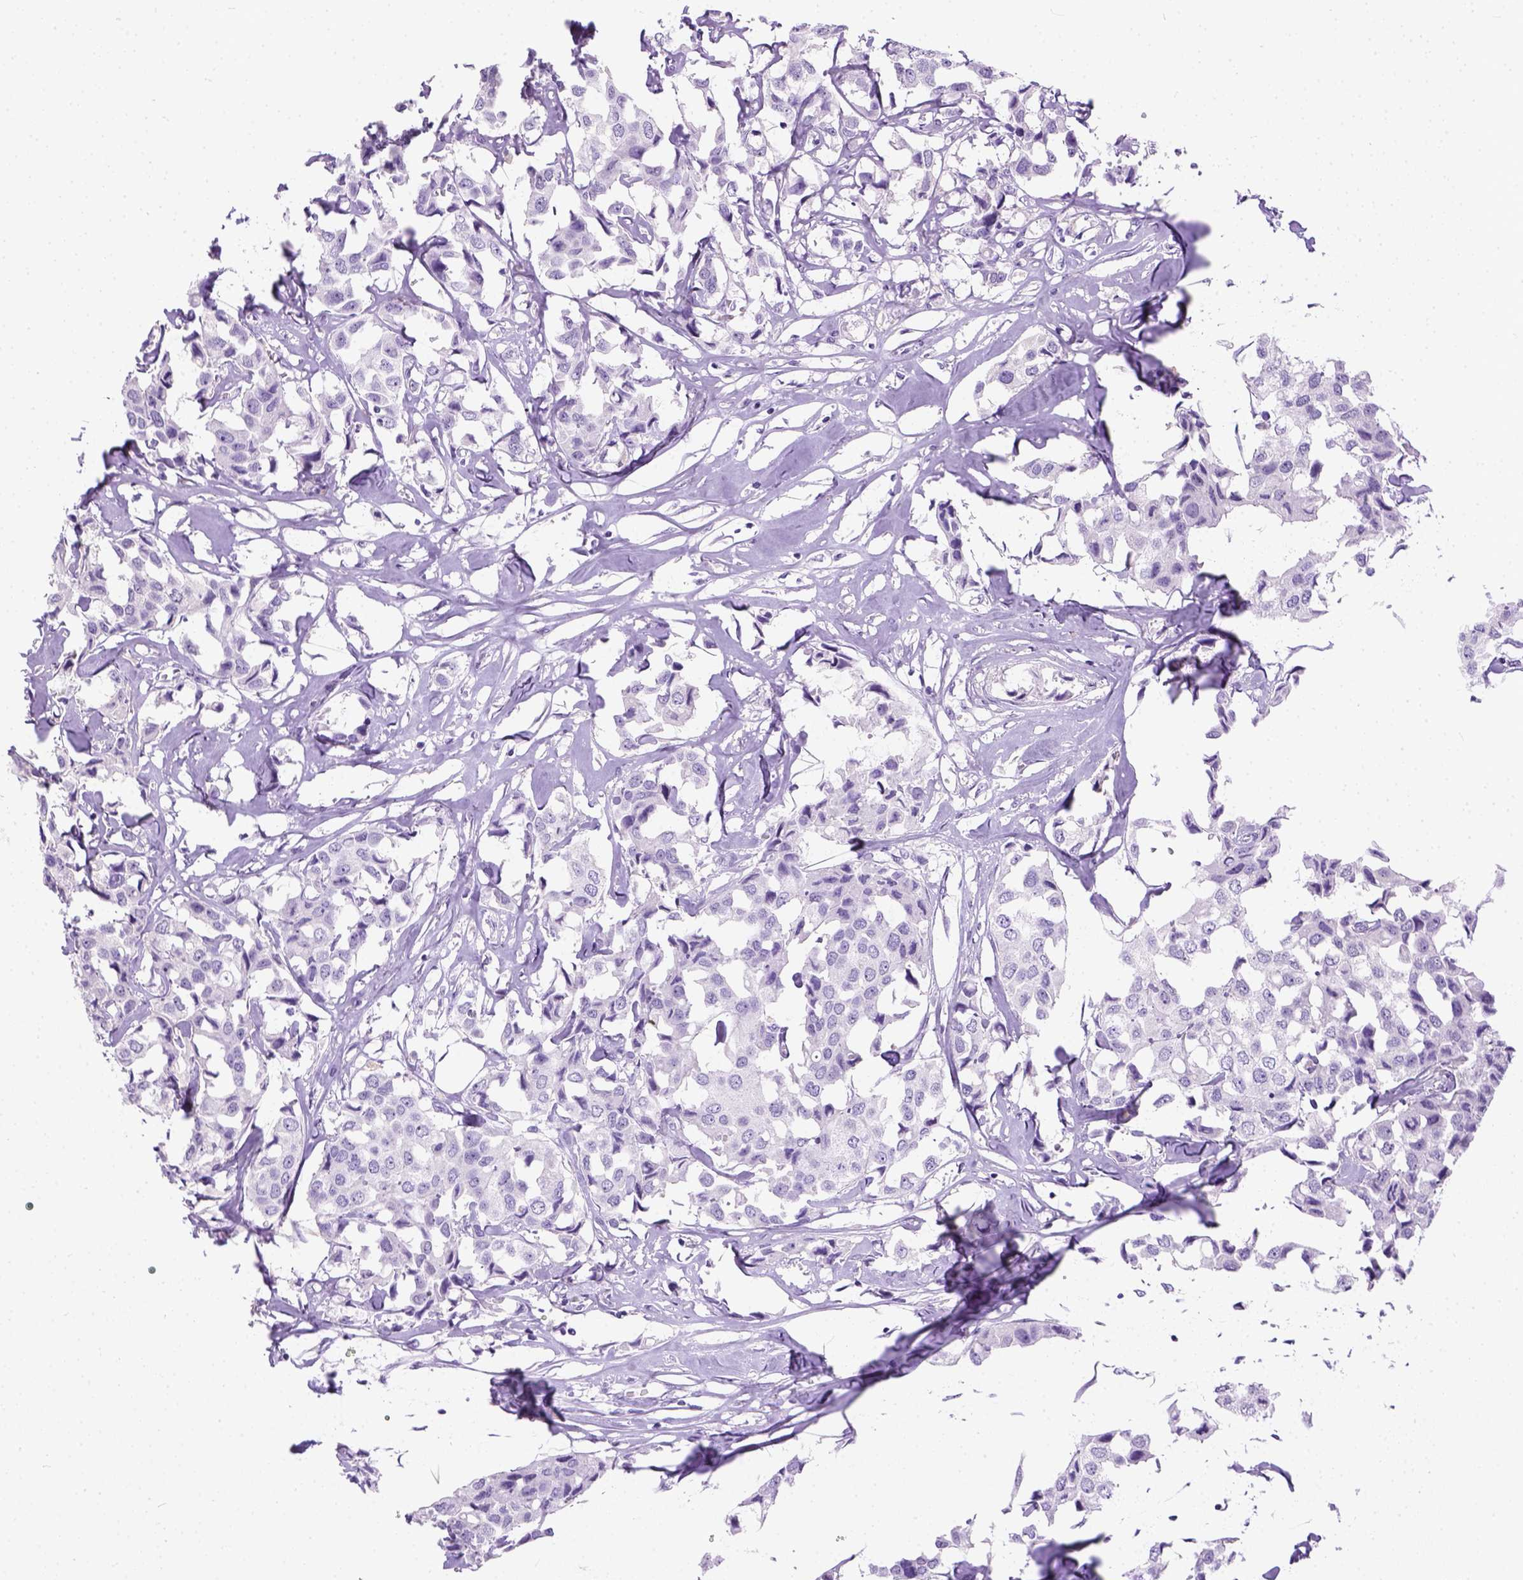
{"staining": {"intensity": "negative", "quantity": "none", "location": "none"}, "tissue": "breast cancer", "cell_type": "Tumor cells", "image_type": "cancer", "snomed": [{"axis": "morphology", "description": "Duct carcinoma"}, {"axis": "topography", "description": "Breast"}], "caption": "There is no significant expression in tumor cells of breast cancer (intraductal carcinoma). (Immunohistochemistry (ihc), brightfield microscopy, high magnification).", "gene": "TMEM38A", "patient": {"sex": "female", "age": 80}}